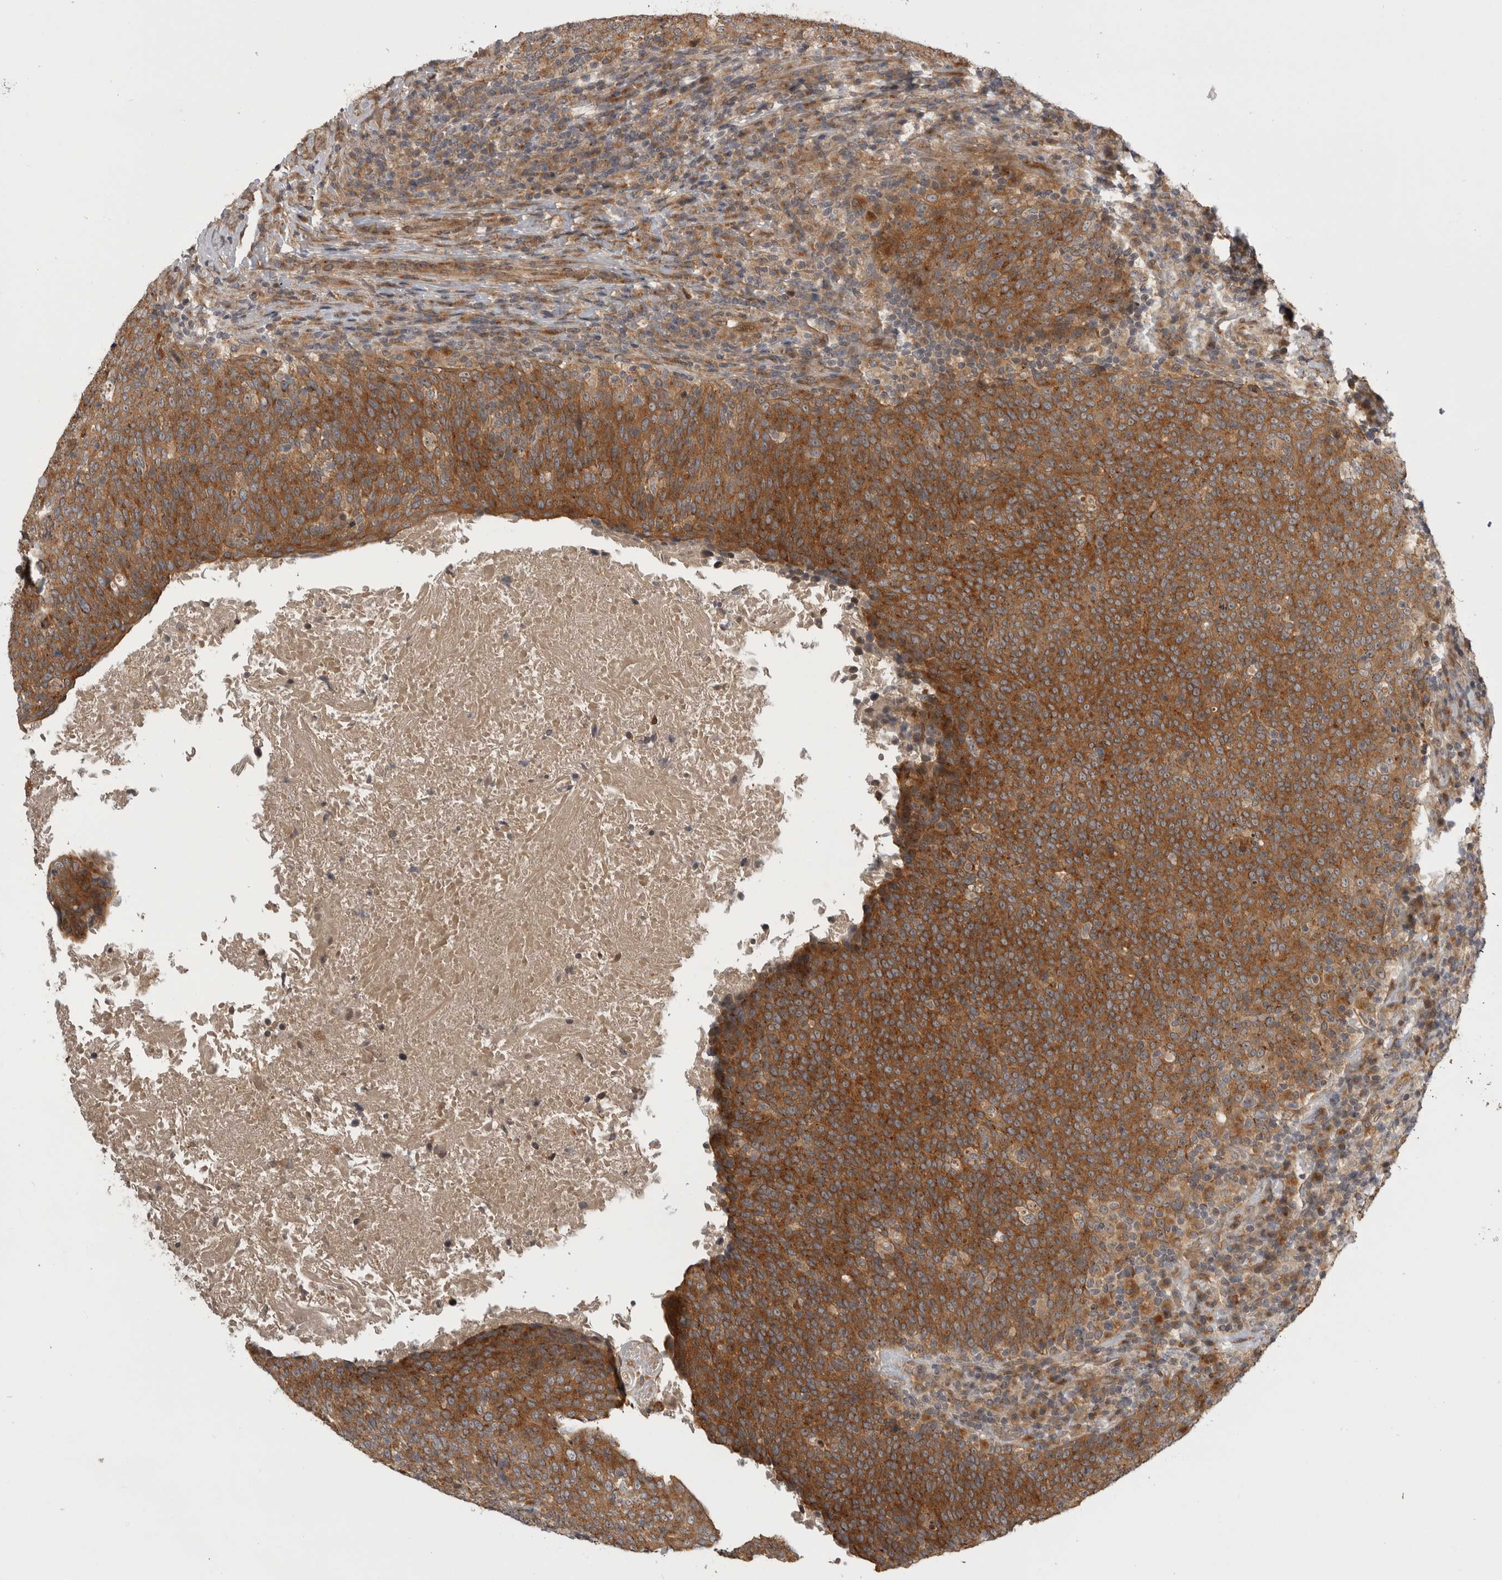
{"staining": {"intensity": "strong", "quantity": ">75%", "location": "cytoplasmic/membranous"}, "tissue": "head and neck cancer", "cell_type": "Tumor cells", "image_type": "cancer", "snomed": [{"axis": "morphology", "description": "Squamous cell carcinoma, NOS"}, {"axis": "morphology", "description": "Squamous cell carcinoma, metastatic, NOS"}, {"axis": "topography", "description": "Lymph node"}, {"axis": "topography", "description": "Head-Neck"}], "caption": "Immunohistochemical staining of human squamous cell carcinoma (head and neck) demonstrates high levels of strong cytoplasmic/membranous protein expression in approximately >75% of tumor cells. (Brightfield microscopy of DAB IHC at high magnification).", "gene": "CUEDC1", "patient": {"sex": "male", "age": 62}}